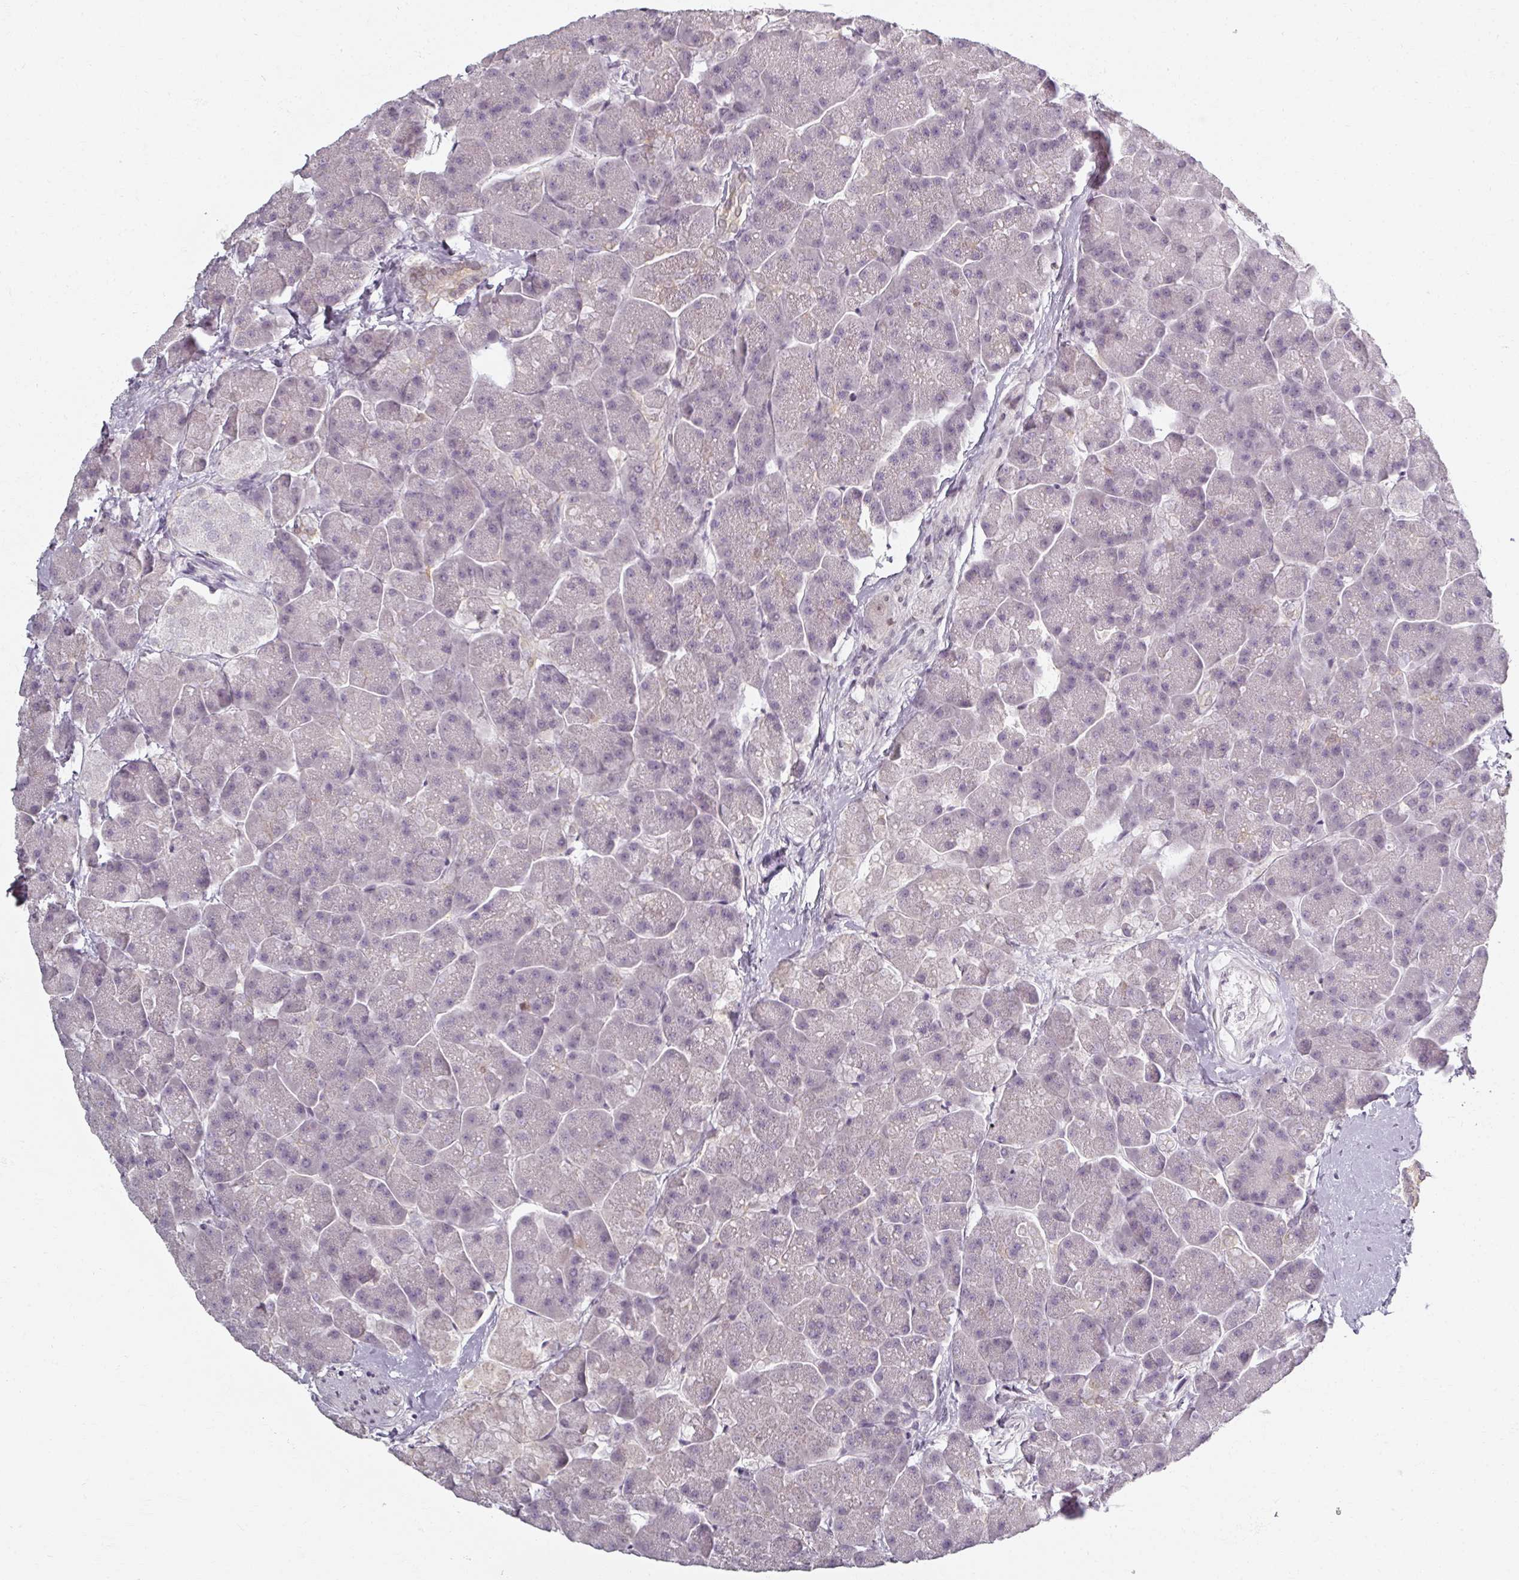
{"staining": {"intensity": "moderate", "quantity": "<25%", "location": "nuclear"}, "tissue": "pancreas", "cell_type": "Exocrine glandular cells", "image_type": "normal", "snomed": [{"axis": "morphology", "description": "Normal tissue, NOS"}, {"axis": "topography", "description": "Pancreas"}, {"axis": "topography", "description": "Peripheral nerve tissue"}], "caption": "The histopathology image exhibits a brown stain indicating the presence of a protein in the nuclear of exocrine glandular cells in pancreas. (Brightfield microscopy of DAB IHC at high magnification).", "gene": "RIPOR3", "patient": {"sex": "male", "age": 54}}